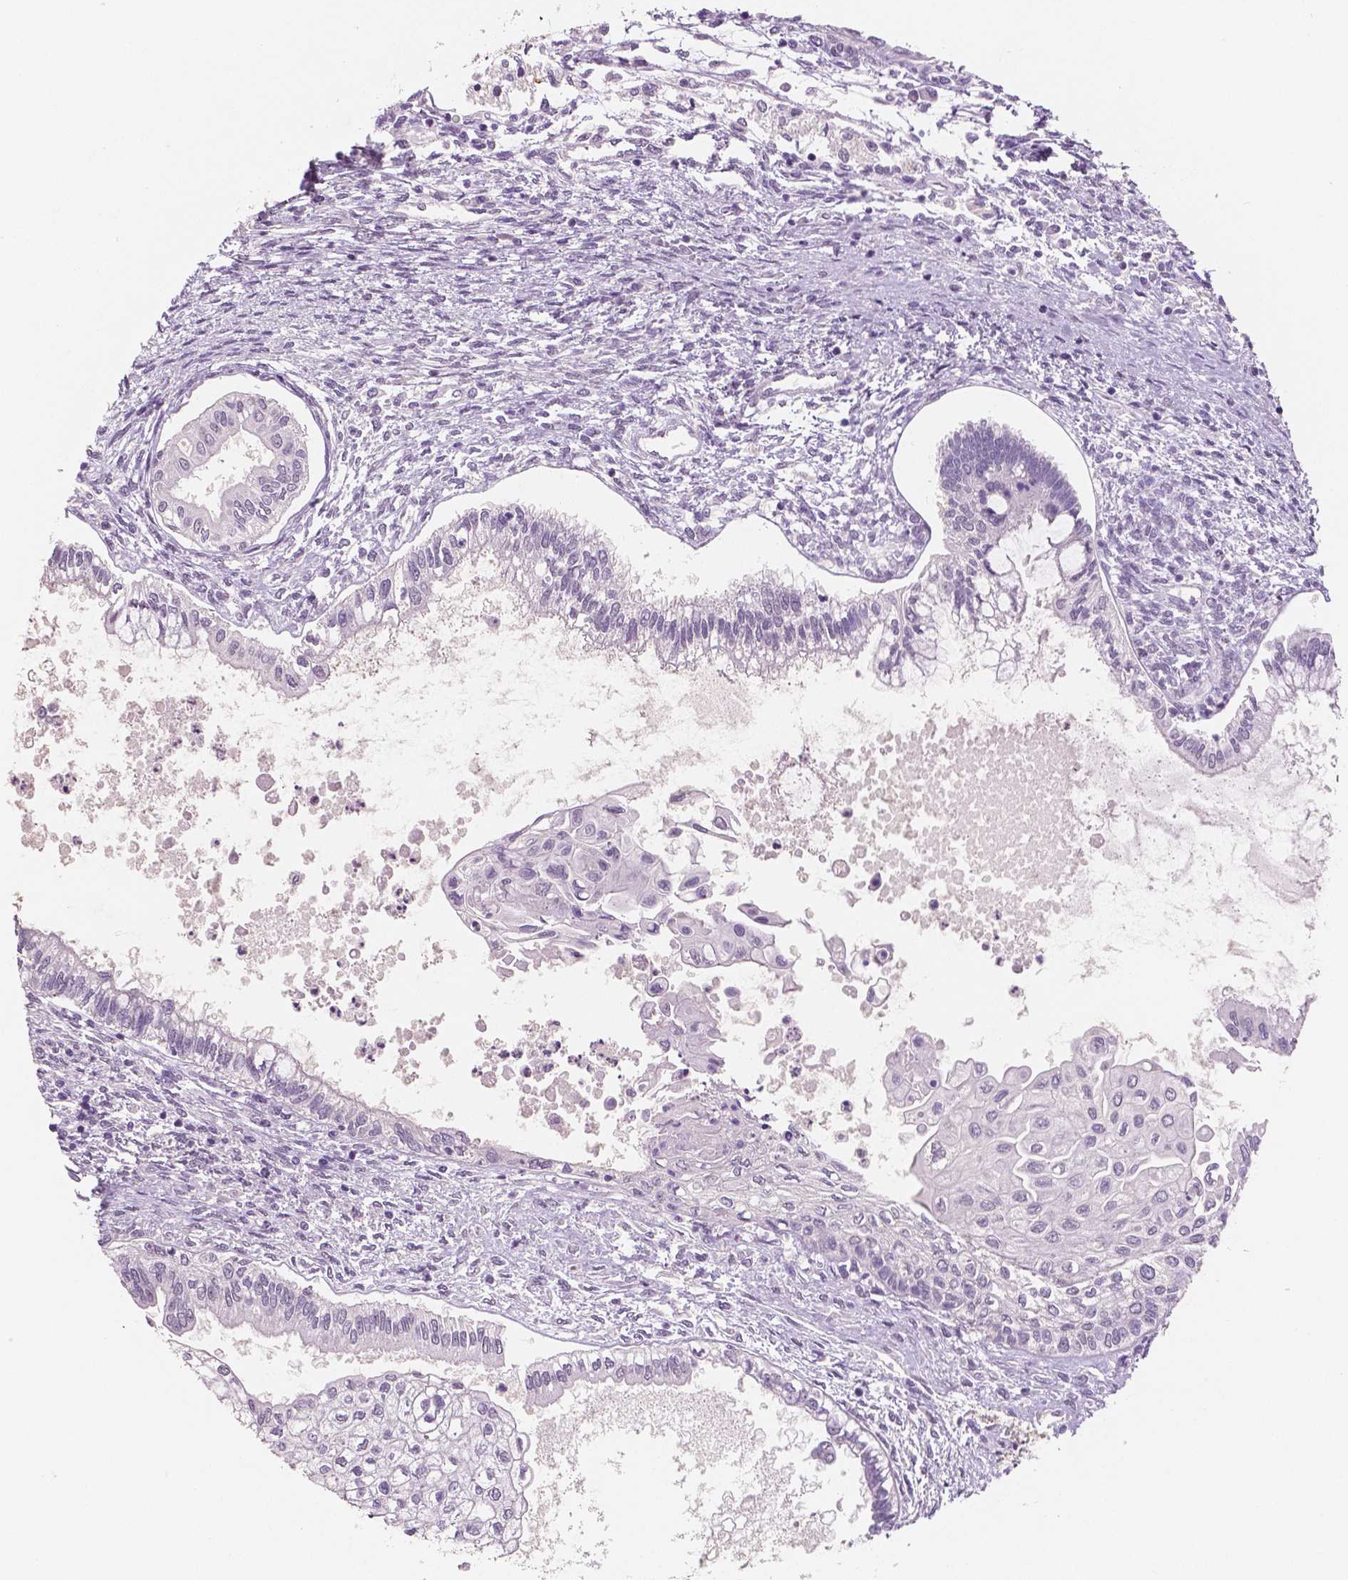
{"staining": {"intensity": "negative", "quantity": "none", "location": "none"}, "tissue": "testis cancer", "cell_type": "Tumor cells", "image_type": "cancer", "snomed": [{"axis": "morphology", "description": "Carcinoma, Embryonal, NOS"}, {"axis": "topography", "description": "Testis"}], "caption": "The immunohistochemistry micrograph has no significant positivity in tumor cells of testis cancer tissue.", "gene": "NECAB2", "patient": {"sex": "male", "age": 37}}